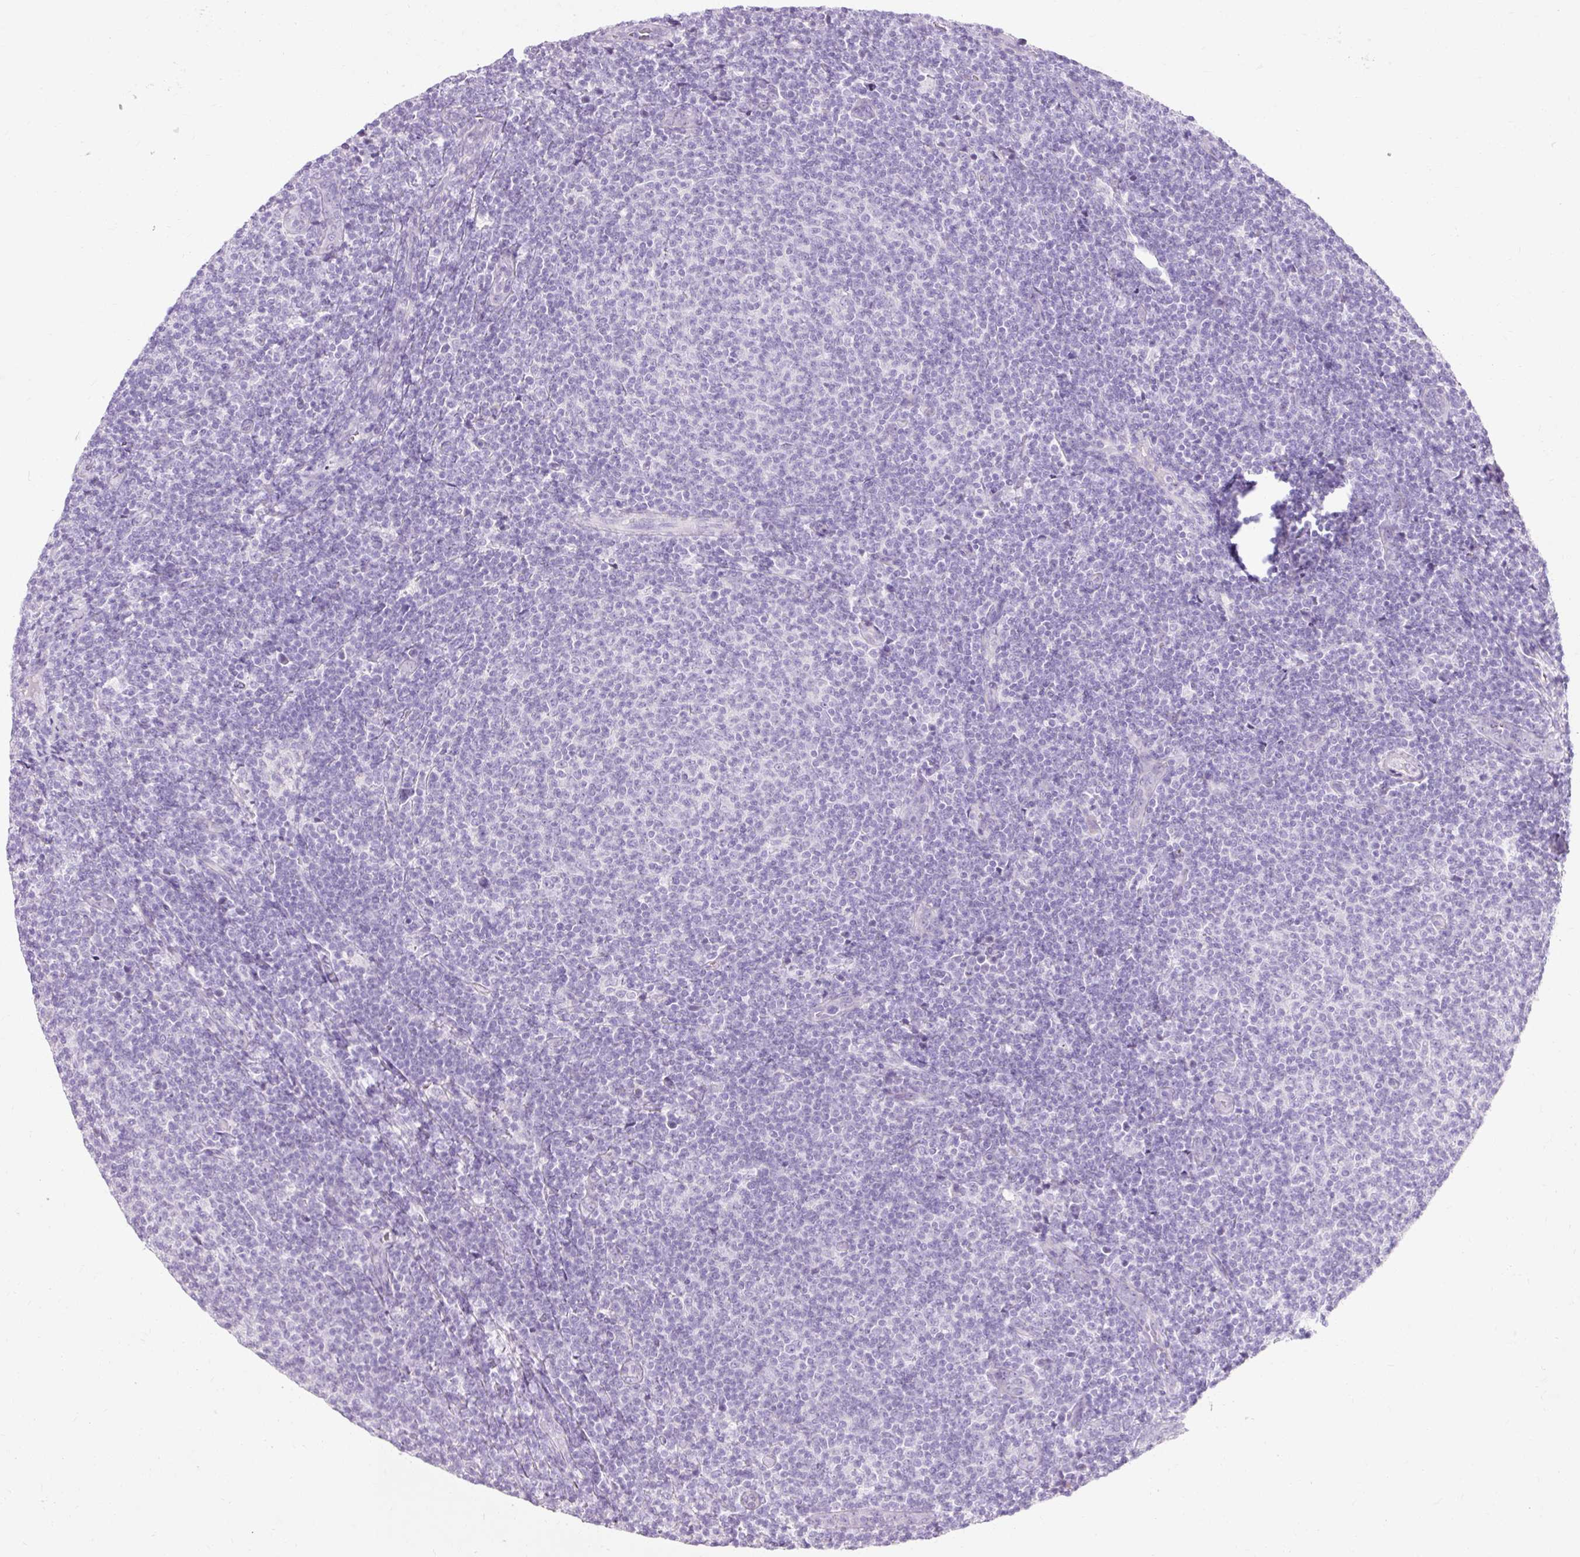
{"staining": {"intensity": "negative", "quantity": "none", "location": "none"}, "tissue": "lymphoma", "cell_type": "Tumor cells", "image_type": "cancer", "snomed": [{"axis": "morphology", "description": "Malignant lymphoma, non-Hodgkin's type, Low grade"}, {"axis": "topography", "description": "Lymph node"}], "caption": "Malignant lymphoma, non-Hodgkin's type (low-grade) was stained to show a protein in brown. There is no significant expression in tumor cells.", "gene": "CLDN25", "patient": {"sex": "male", "age": 66}}